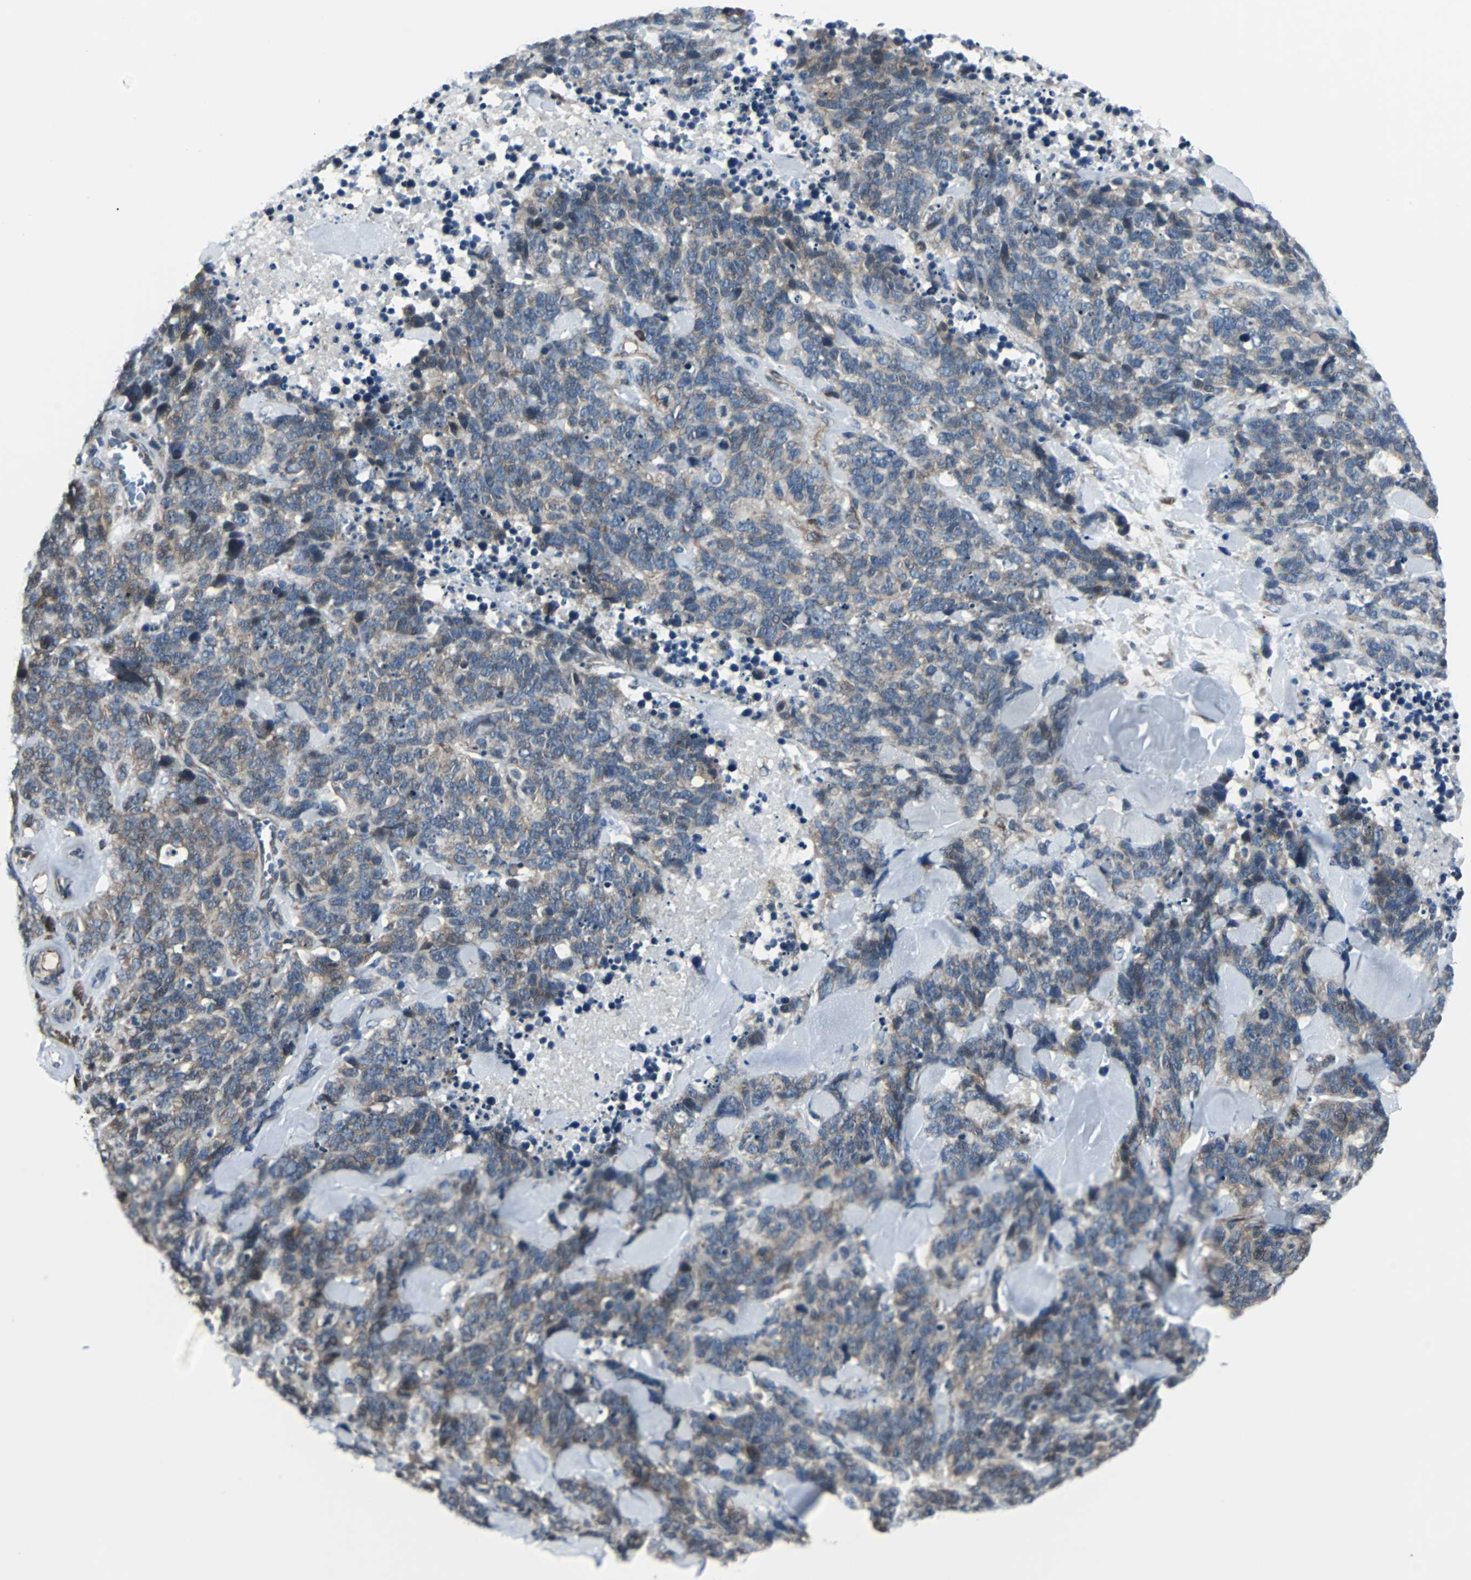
{"staining": {"intensity": "weak", "quantity": "25%-75%", "location": "cytoplasmic/membranous"}, "tissue": "lung cancer", "cell_type": "Tumor cells", "image_type": "cancer", "snomed": [{"axis": "morphology", "description": "Neoplasm, malignant, NOS"}, {"axis": "topography", "description": "Lung"}], "caption": "Immunohistochemistry (IHC) micrograph of lung neoplasm (malignant) stained for a protein (brown), which demonstrates low levels of weak cytoplasmic/membranous staining in approximately 25%-75% of tumor cells.", "gene": "CHP1", "patient": {"sex": "female", "age": 58}}